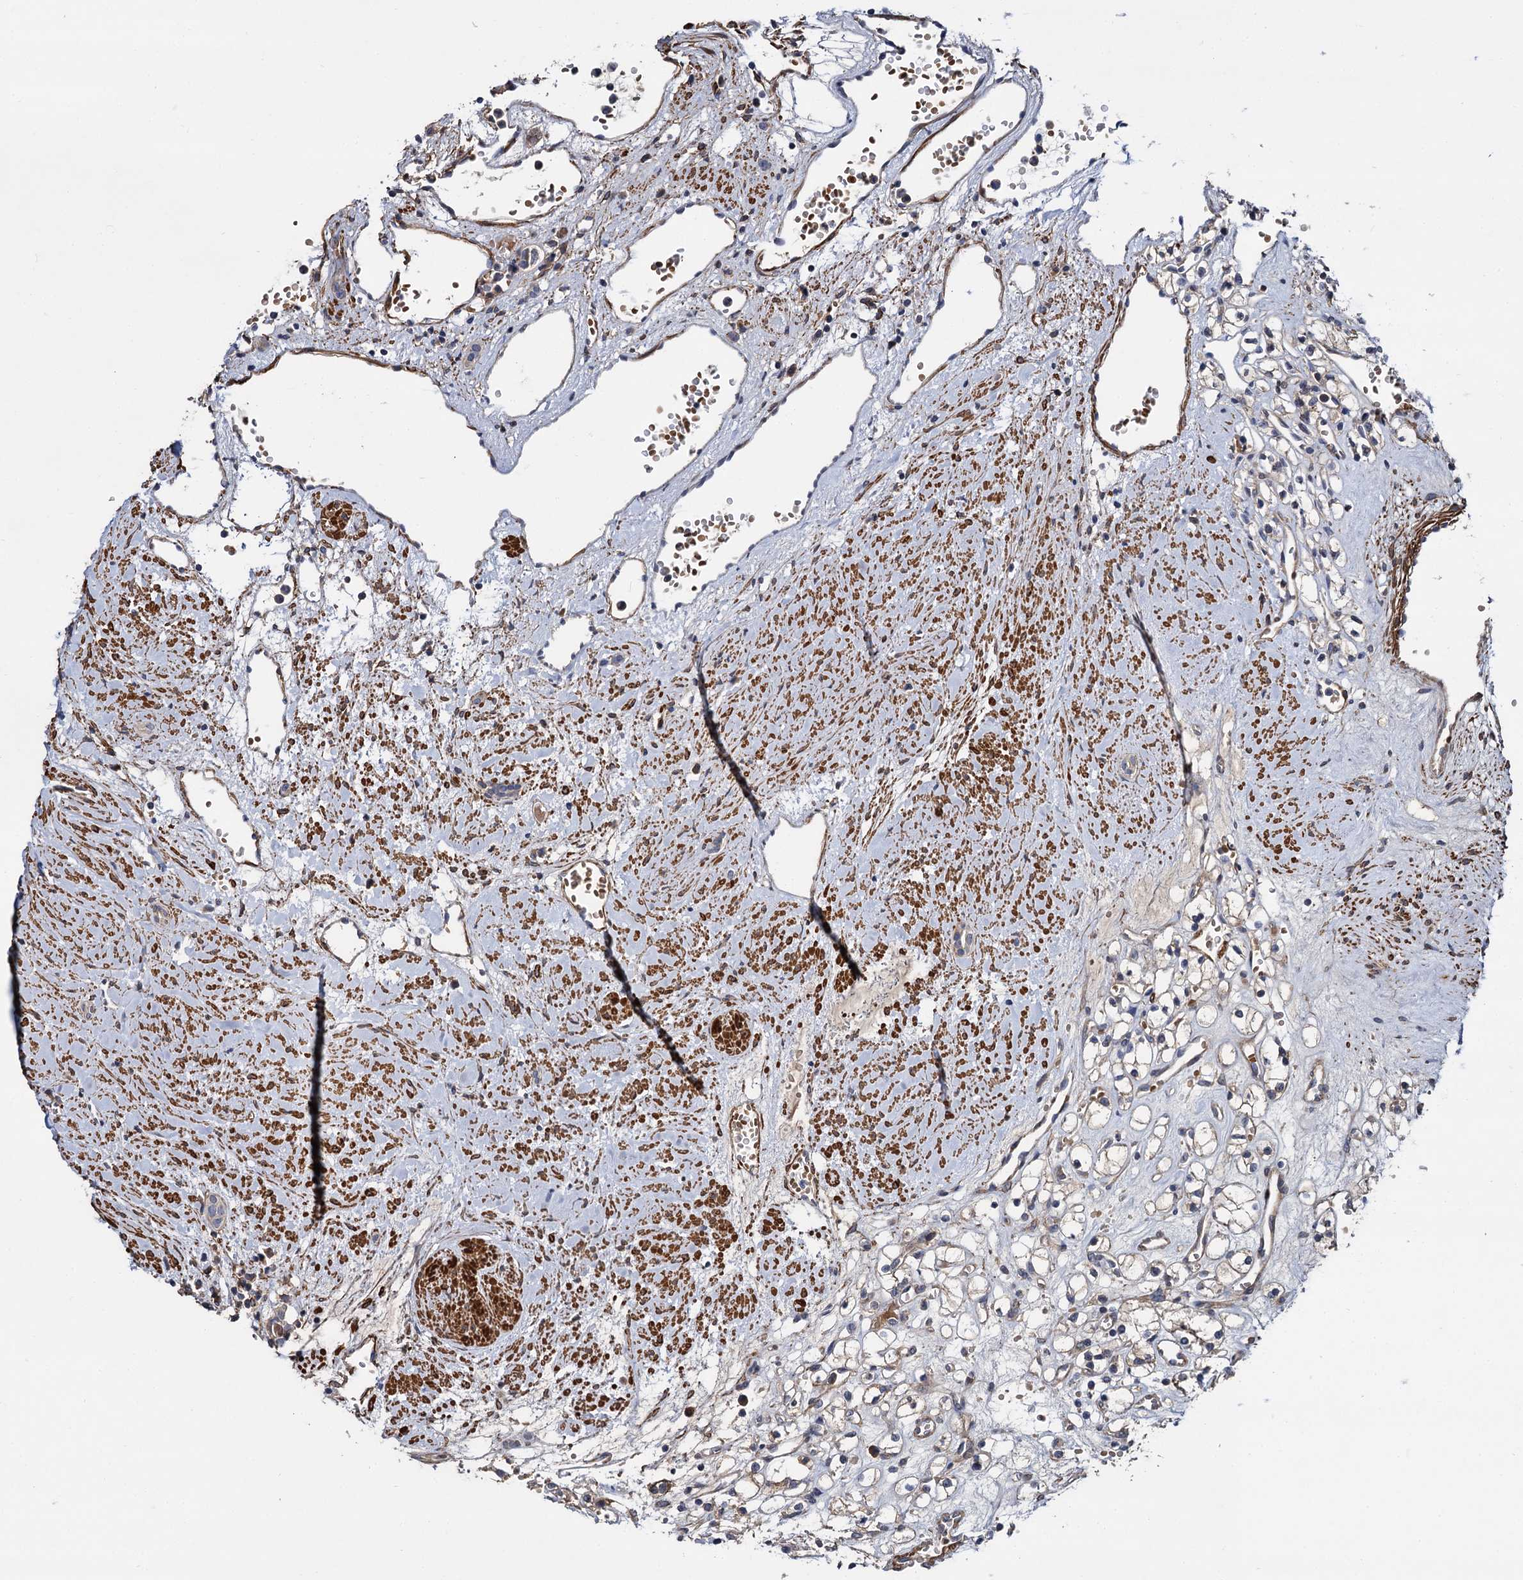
{"staining": {"intensity": "weak", "quantity": "25%-75%", "location": "cytoplasmic/membranous"}, "tissue": "renal cancer", "cell_type": "Tumor cells", "image_type": "cancer", "snomed": [{"axis": "morphology", "description": "Adenocarcinoma, NOS"}, {"axis": "topography", "description": "Kidney"}], "caption": "A high-resolution image shows IHC staining of adenocarcinoma (renal), which exhibits weak cytoplasmic/membranous positivity in approximately 25%-75% of tumor cells.", "gene": "ISM2", "patient": {"sex": "female", "age": 59}}